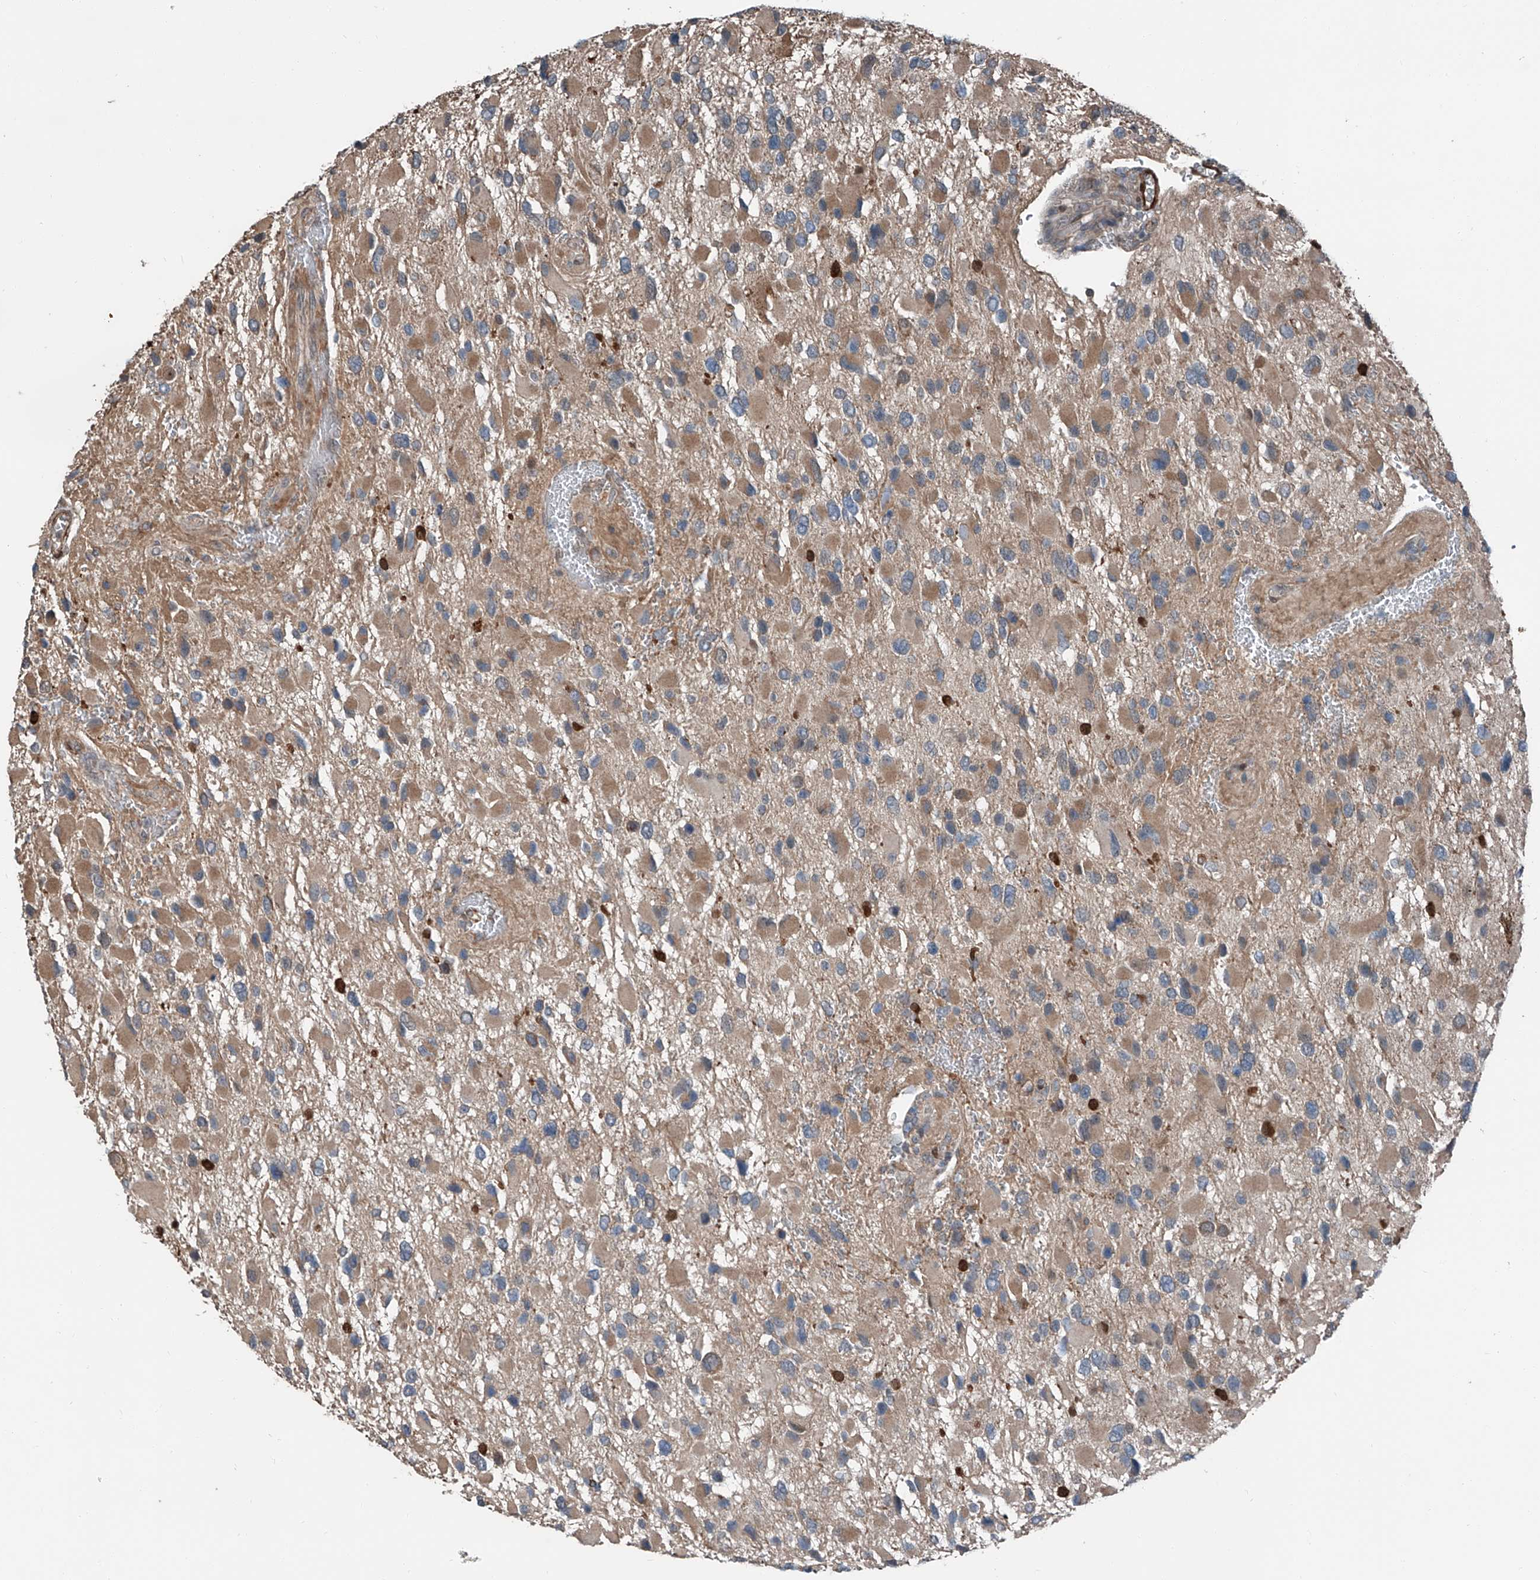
{"staining": {"intensity": "moderate", "quantity": ">75%", "location": "cytoplasmic/membranous"}, "tissue": "glioma", "cell_type": "Tumor cells", "image_type": "cancer", "snomed": [{"axis": "morphology", "description": "Glioma, malignant, High grade"}, {"axis": "topography", "description": "Brain"}], "caption": "Protein expression analysis of human glioma reveals moderate cytoplasmic/membranous positivity in about >75% of tumor cells. (DAB (3,3'-diaminobenzidine) IHC, brown staining for protein, blue staining for nuclei).", "gene": "HSPA6", "patient": {"sex": "male", "age": 53}}